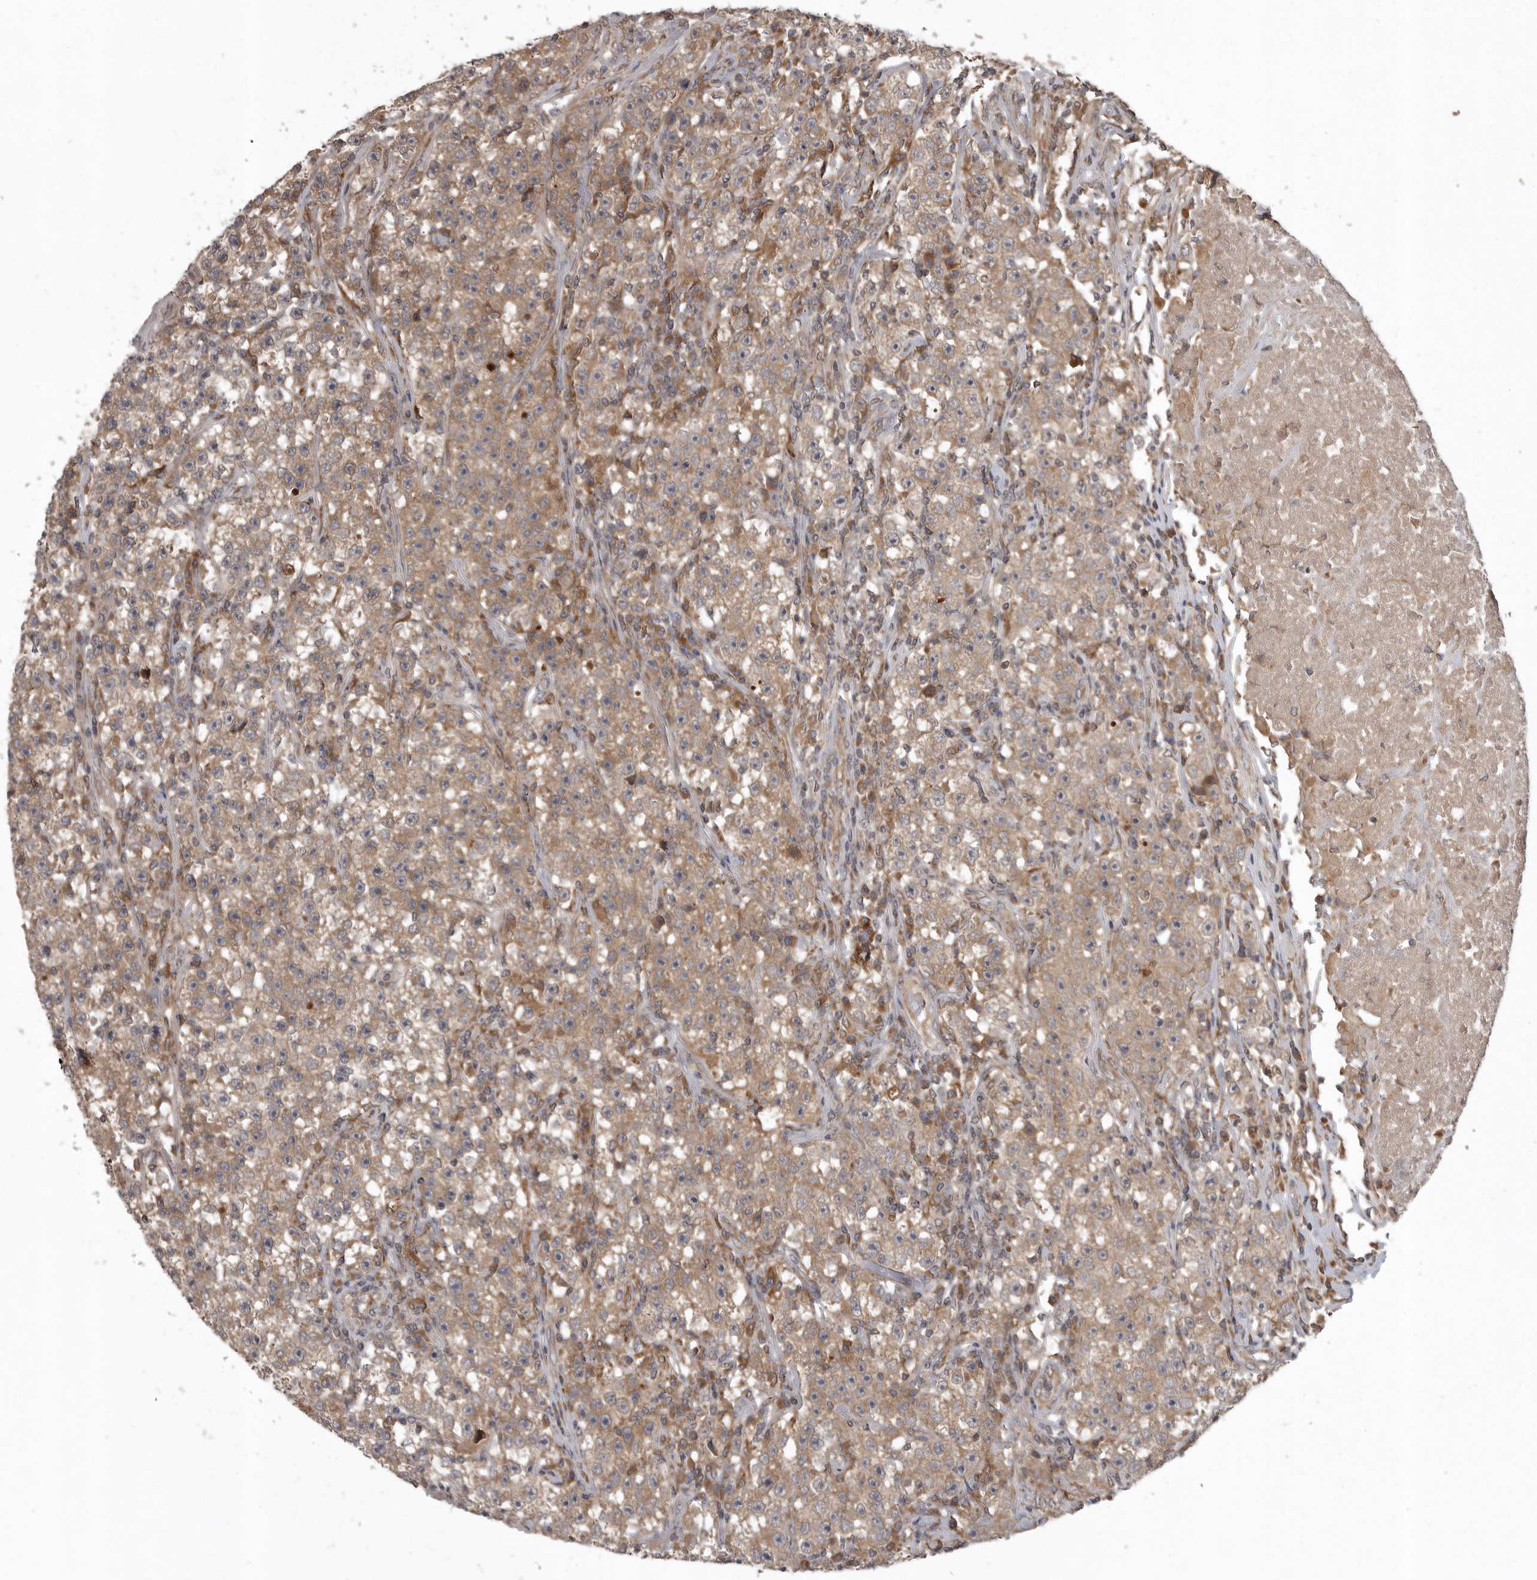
{"staining": {"intensity": "moderate", "quantity": ">75%", "location": "cytoplasmic/membranous"}, "tissue": "testis cancer", "cell_type": "Tumor cells", "image_type": "cancer", "snomed": [{"axis": "morphology", "description": "Seminoma, NOS"}, {"axis": "topography", "description": "Testis"}], "caption": "This histopathology image displays seminoma (testis) stained with immunohistochemistry to label a protein in brown. The cytoplasmic/membranous of tumor cells show moderate positivity for the protein. Nuclei are counter-stained blue.", "gene": "GPR31", "patient": {"sex": "male", "age": 22}}